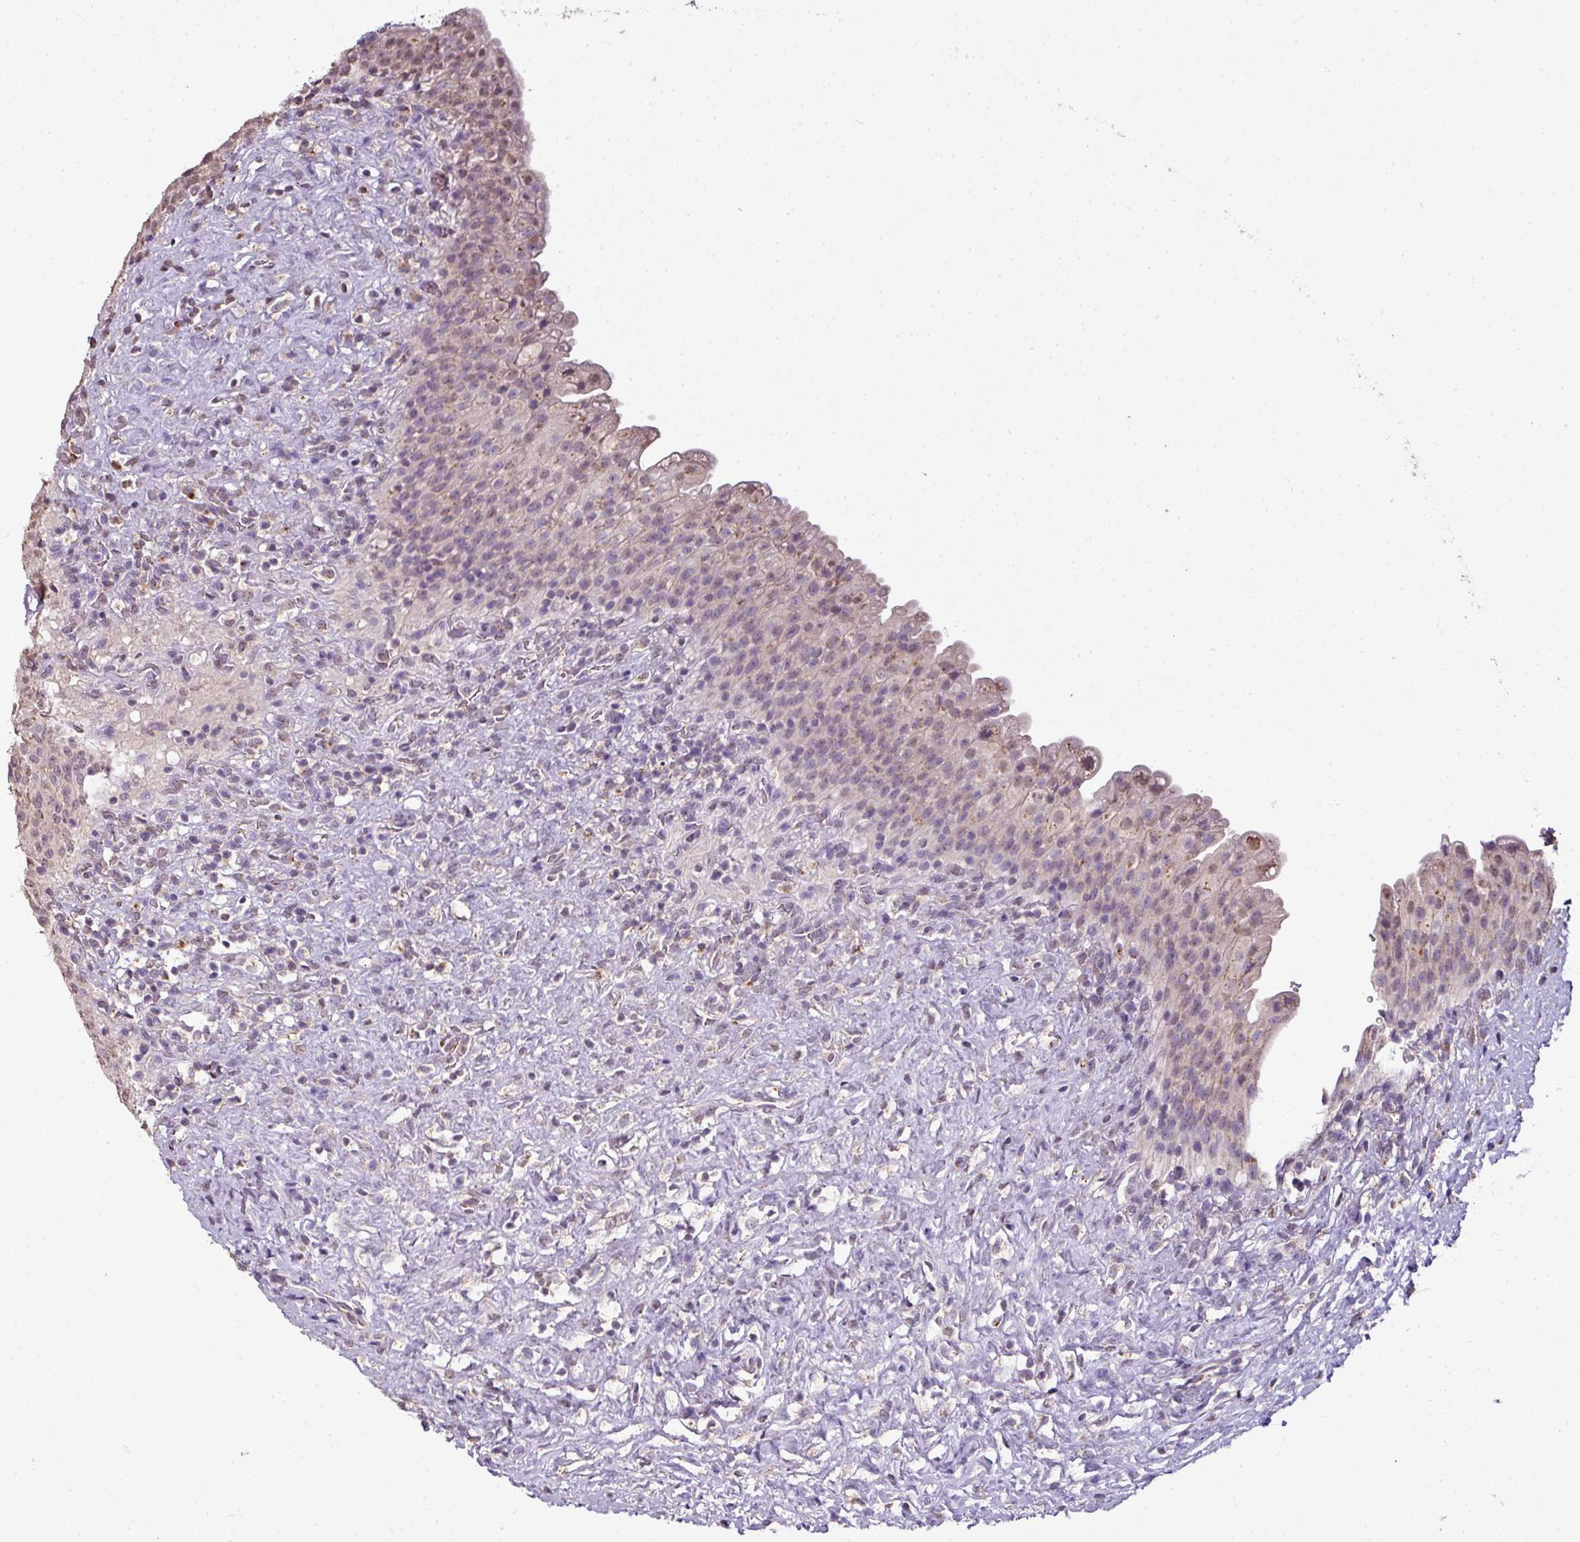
{"staining": {"intensity": "moderate", "quantity": "25%-75%", "location": "cytoplasmic/membranous,nuclear"}, "tissue": "urinary bladder", "cell_type": "Urothelial cells", "image_type": "normal", "snomed": [{"axis": "morphology", "description": "Normal tissue, NOS"}, {"axis": "topography", "description": "Urinary bladder"}], "caption": "Immunohistochemistry (DAB) staining of normal urinary bladder exhibits moderate cytoplasmic/membranous,nuclear protein staining in approximately 25%-75% of urothelial cells.", "gene": "JPH2", "patient": {"sex": "female", "age": 27}}